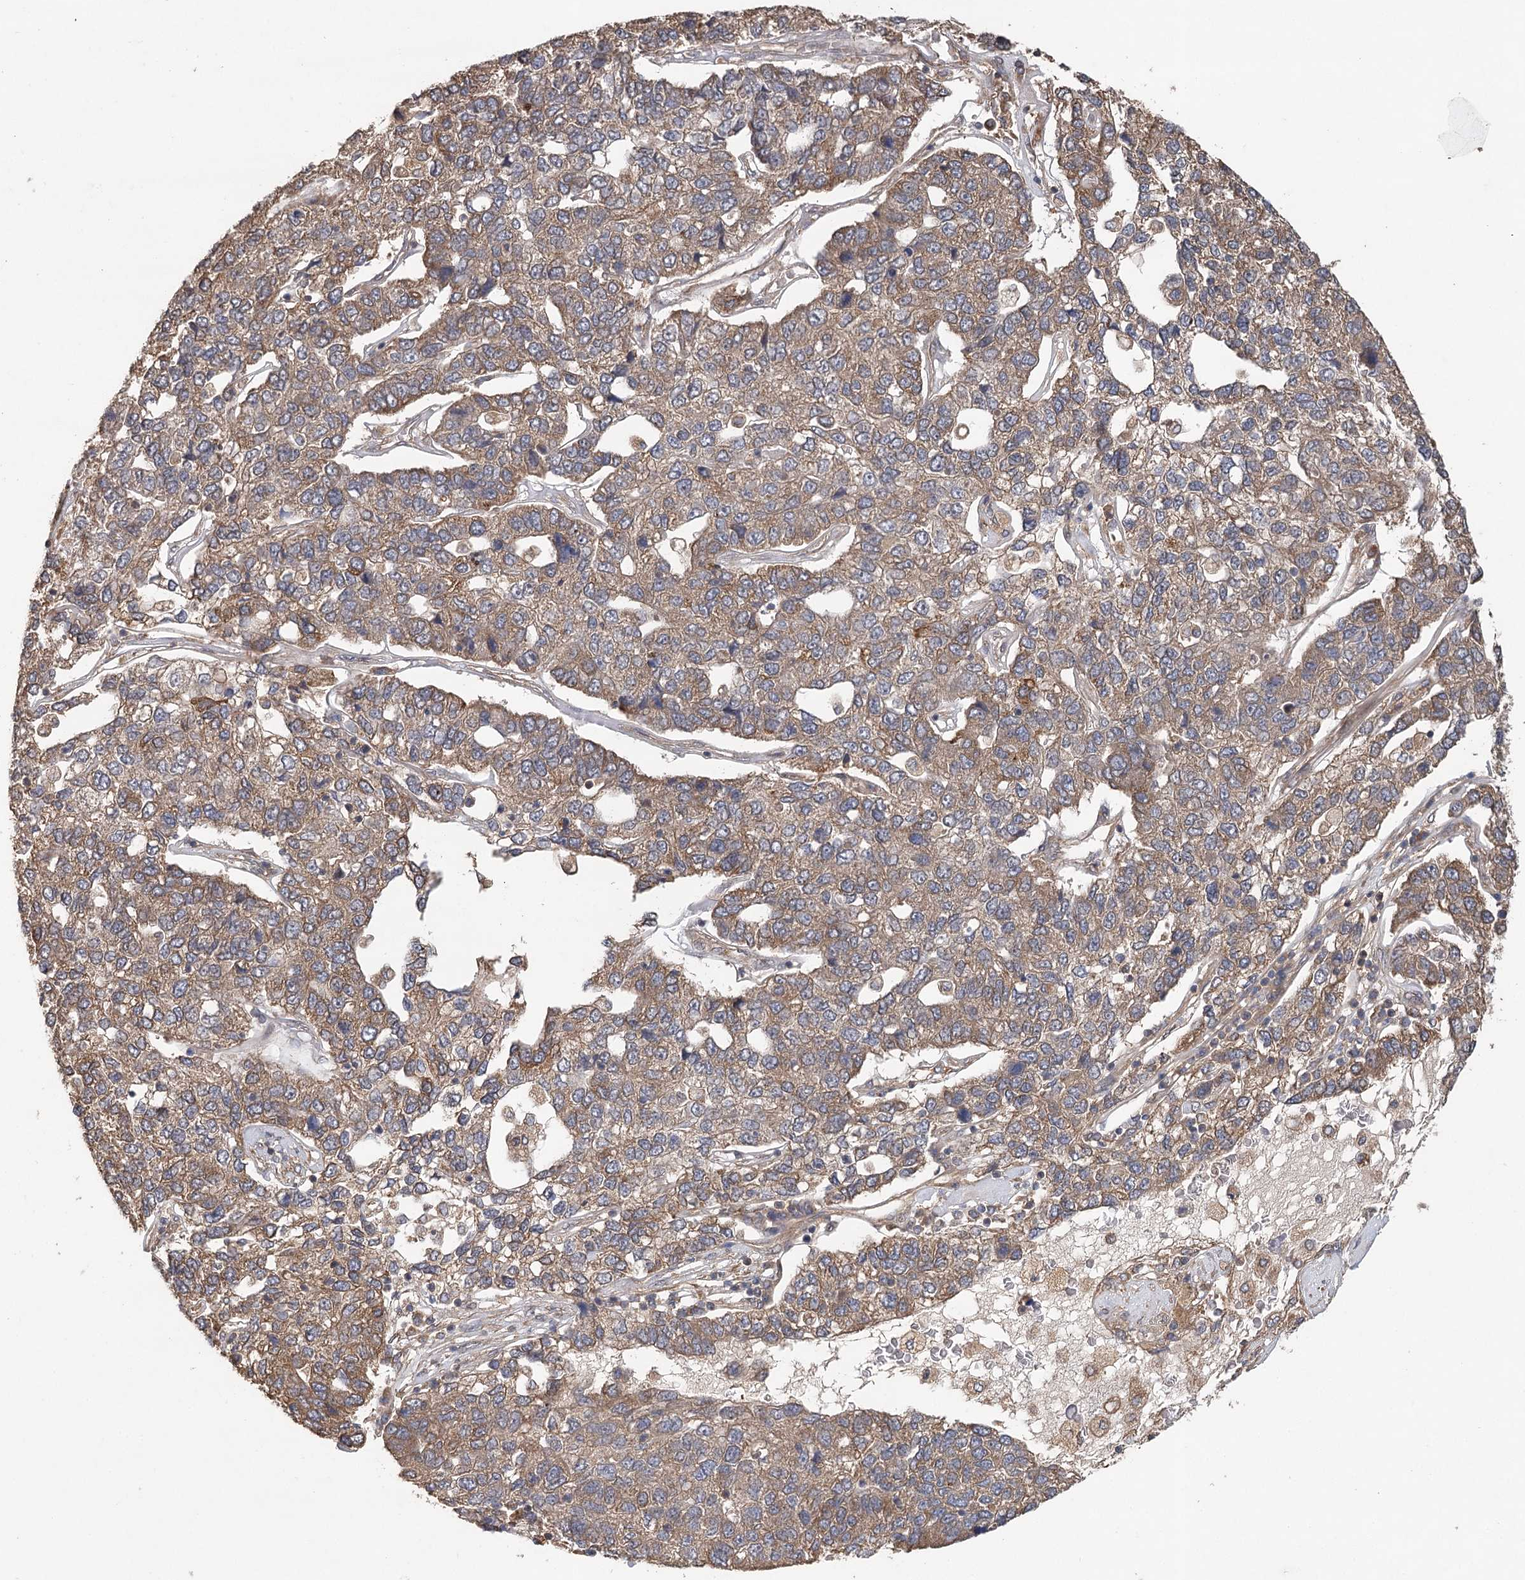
{"staining": {"intensity": "moderate", "quantity": ">75%", "location": "cytoplasmic/membranous"}, "tissue": "pancreatic cancer", "cell_type": "Tumor cells", "image_type": "cancer", "snomed": [{"axis": "morphology", "description": "Adenocarcinoma, NOS"}, {"axis": "topography", "description": "Pancreas"}], "caption": "Immunohistochemistry of pancreatic cancer (adenocarcinoma) demonstrates medium levels of moderate cytoplasmic/membranous expression in about >75% of tumor cells.", "gene": "LSS", "patient": {"sex": "female", "age": 61}}